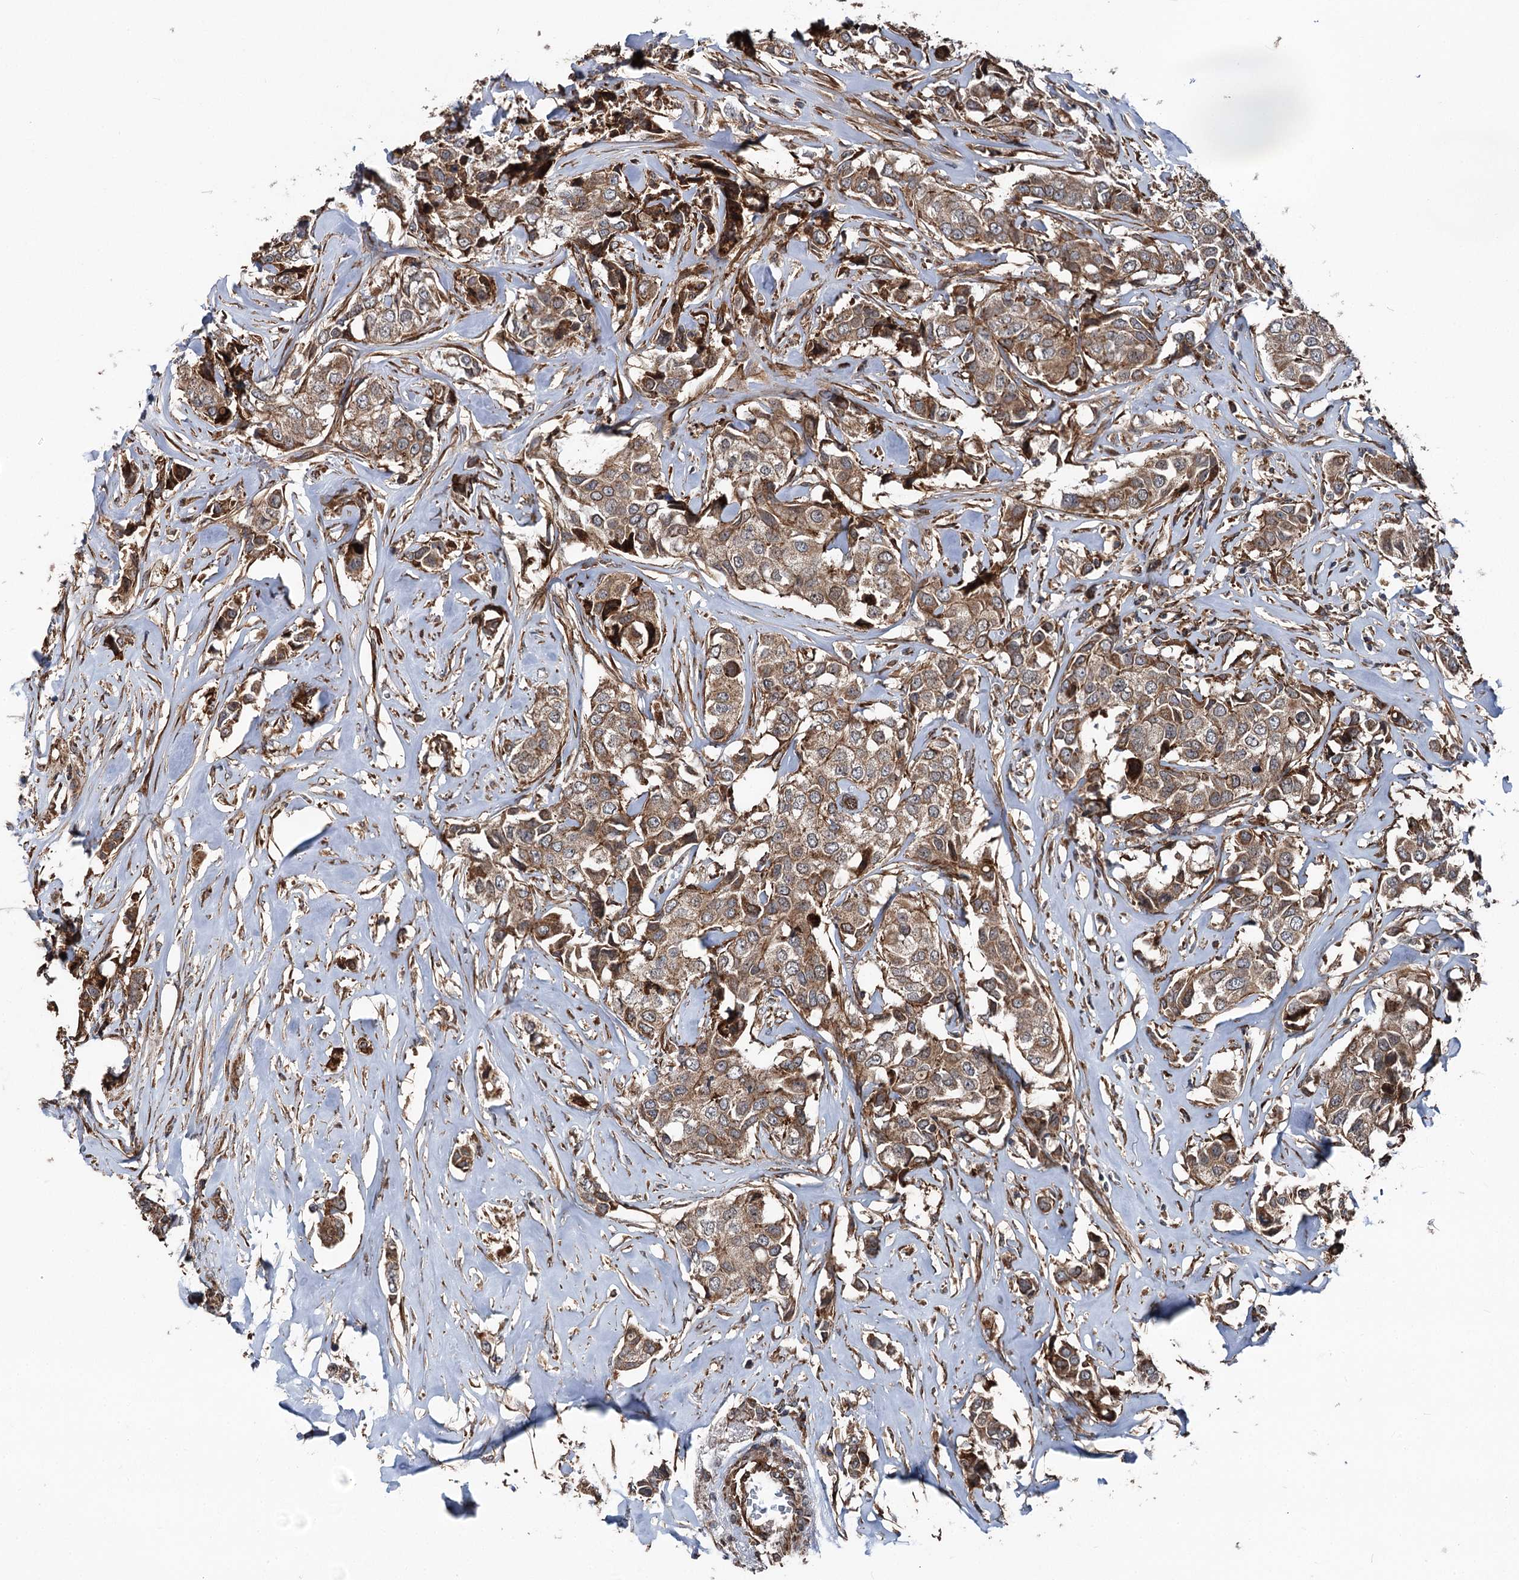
{"staining": {"intensity": "moderate", "quantity": ">75%", "location": "cytoplasmic/membranous"}, "tissue": "breast cancer", "cell_type": "Tumor cells", "image_type": "cancer", "snomed": [{"axis": "morphology", "description": "Duct carcinoma"}, {"axis": "topography", "description": "Breast"}], "caption": "Protein expression analysis of invasive ductal carcinoma (breast) exhibits moderate cytoplasmic/membranous positivity in about >75% of tumor cells.", "gene": "ITFG2", "patient": {"sex": "female", "age": 80}}